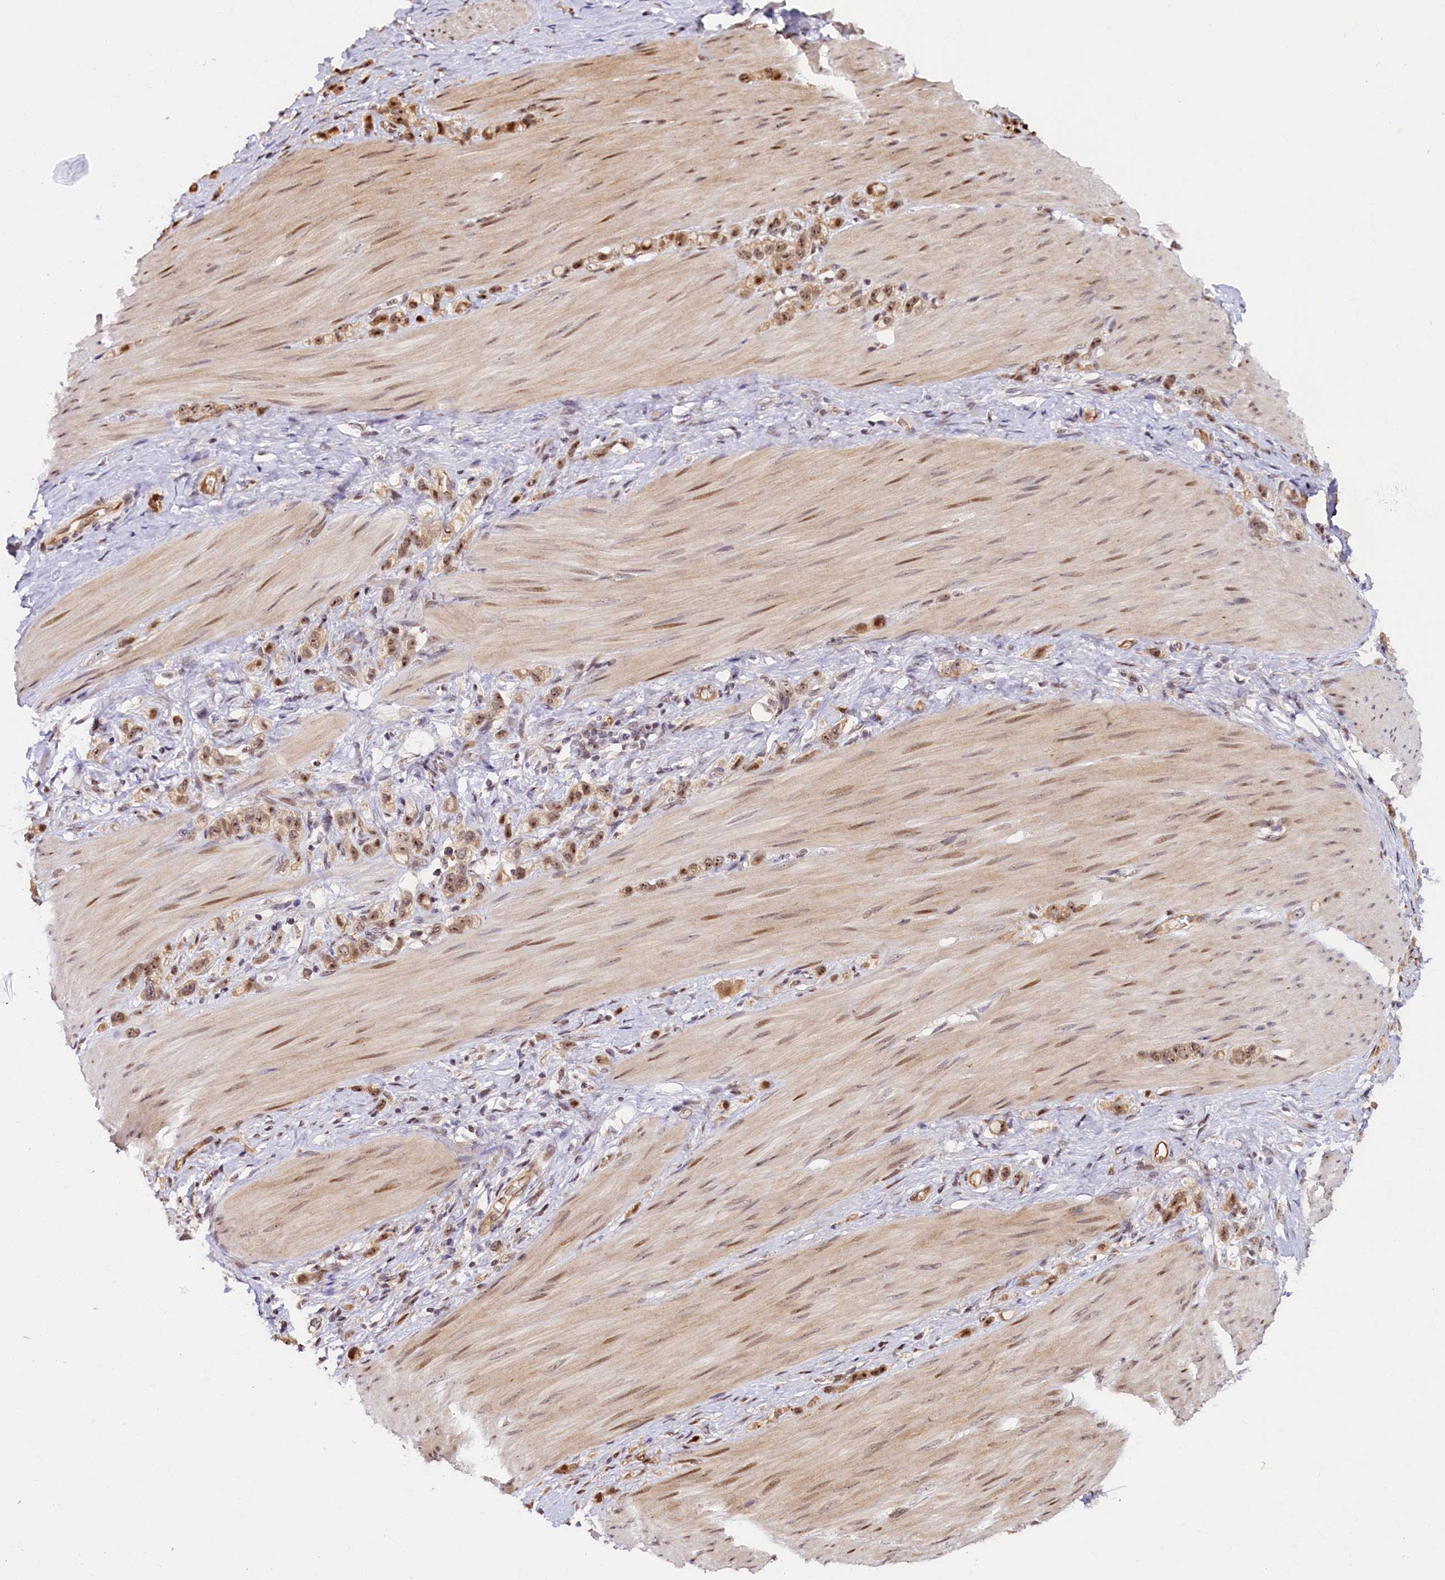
{"staining": {"intensity": "moderate", "quantity": ">75%", "location": "nuclear"}, "tissue": "stomach cancer", "cell_type": "Tumor cells", "image_type": "cancer", "snomed": [{"axis": "morphology", "description": "Adenocarcinoma, NOS"}, {"axis": "topography", "description": "Stomach"}], "caption": "Human adenocarcinoma (stomach) stained with a protein marker displays moderate staining in tumor cells.", "gene": "ANKRD24", "patient": {"sex": "female", "age": 65}}